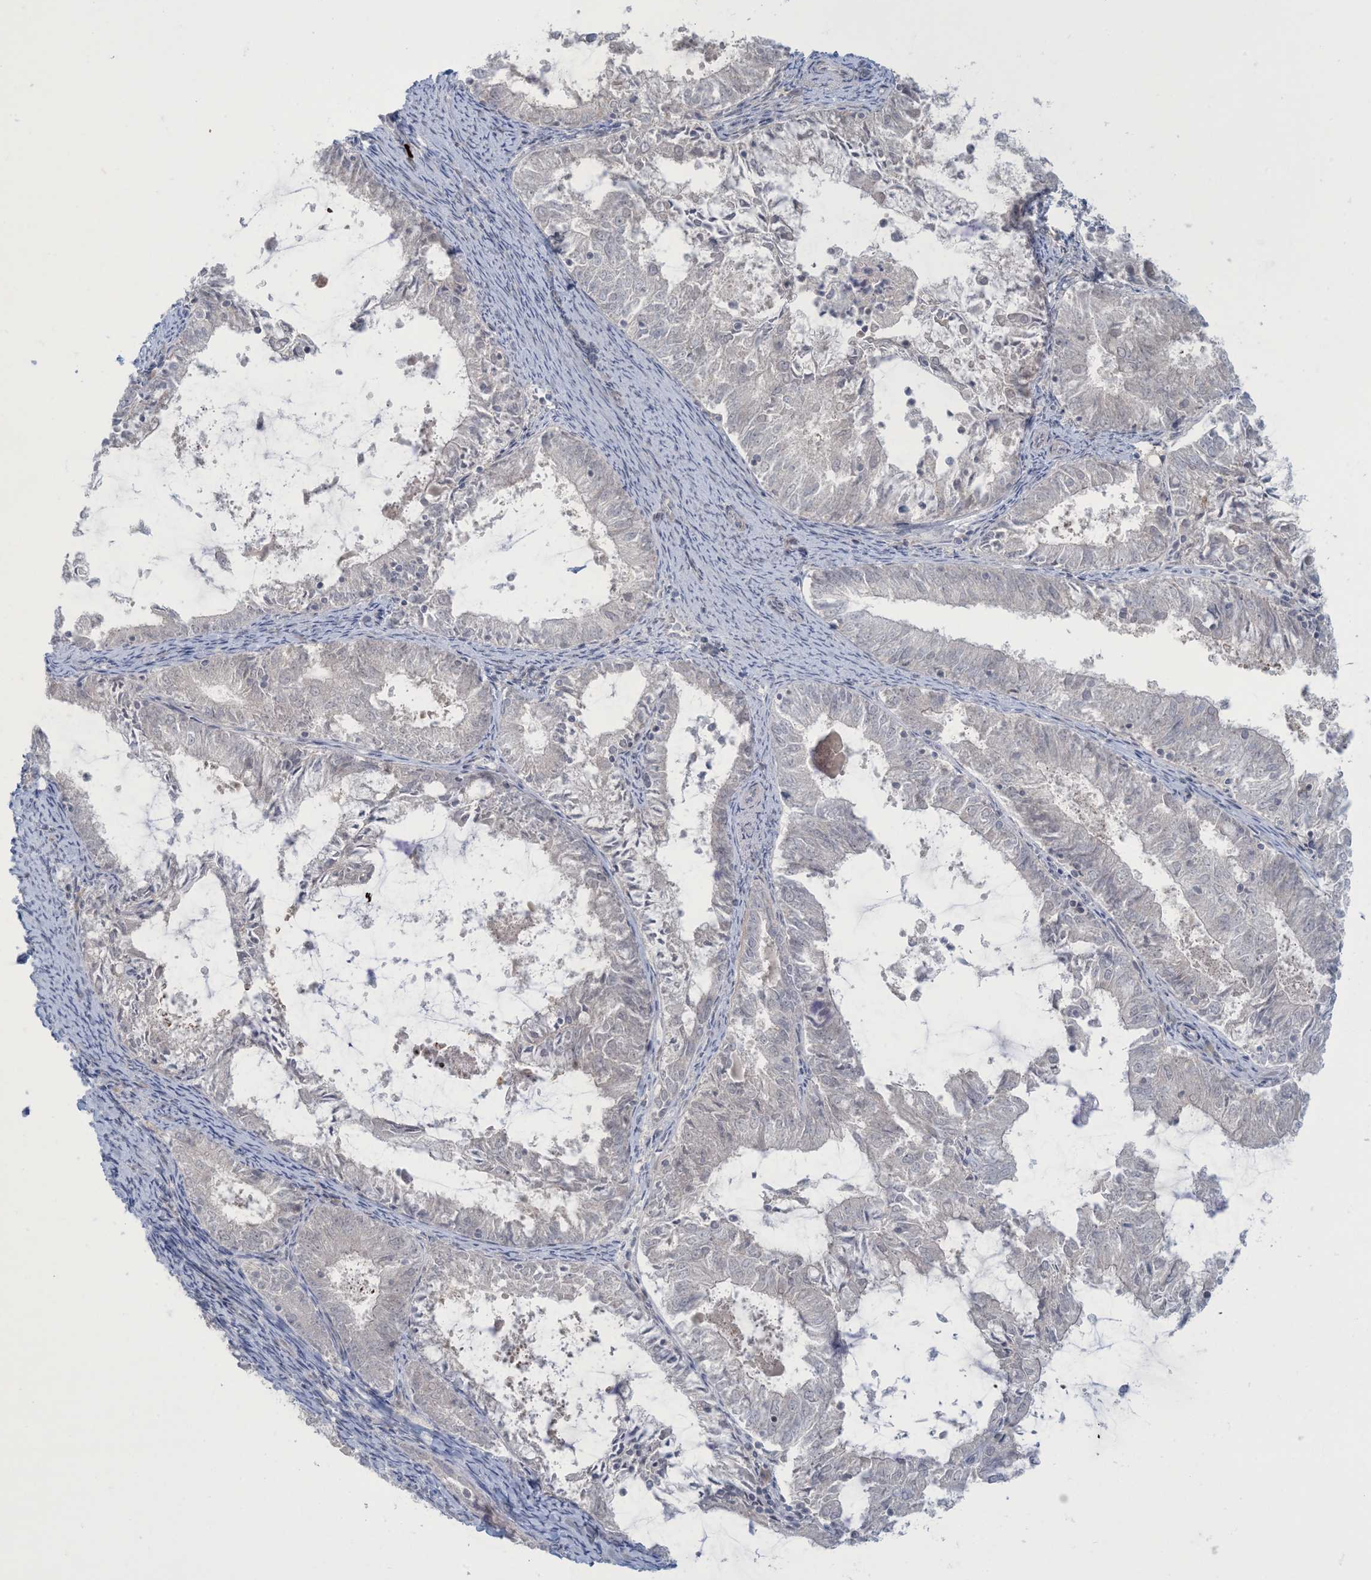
{"staining": {"intensity": "negative", "quantity": "none", "location": "none"}, "tissue": "endometrial cancer", "cell_type": "Tumor cells", "image_type": "cancer", "snomed": [{"axis": "morphology", "description": "Adenocarcinoma, NOS"}, {"axis": "topography", "description": "Endometrium"}], "caption": "Tumor cells are negative for brown protein staining in endometrial cancer (adenocarcinoma). The staining was performed using DAB to visualize the protein expression in brown, while the nuclei were stained in blue with hematoxylin (Magnification: 20x).", "gene": "NRBP2", "patient": {"sex": "female", "age": 57}}